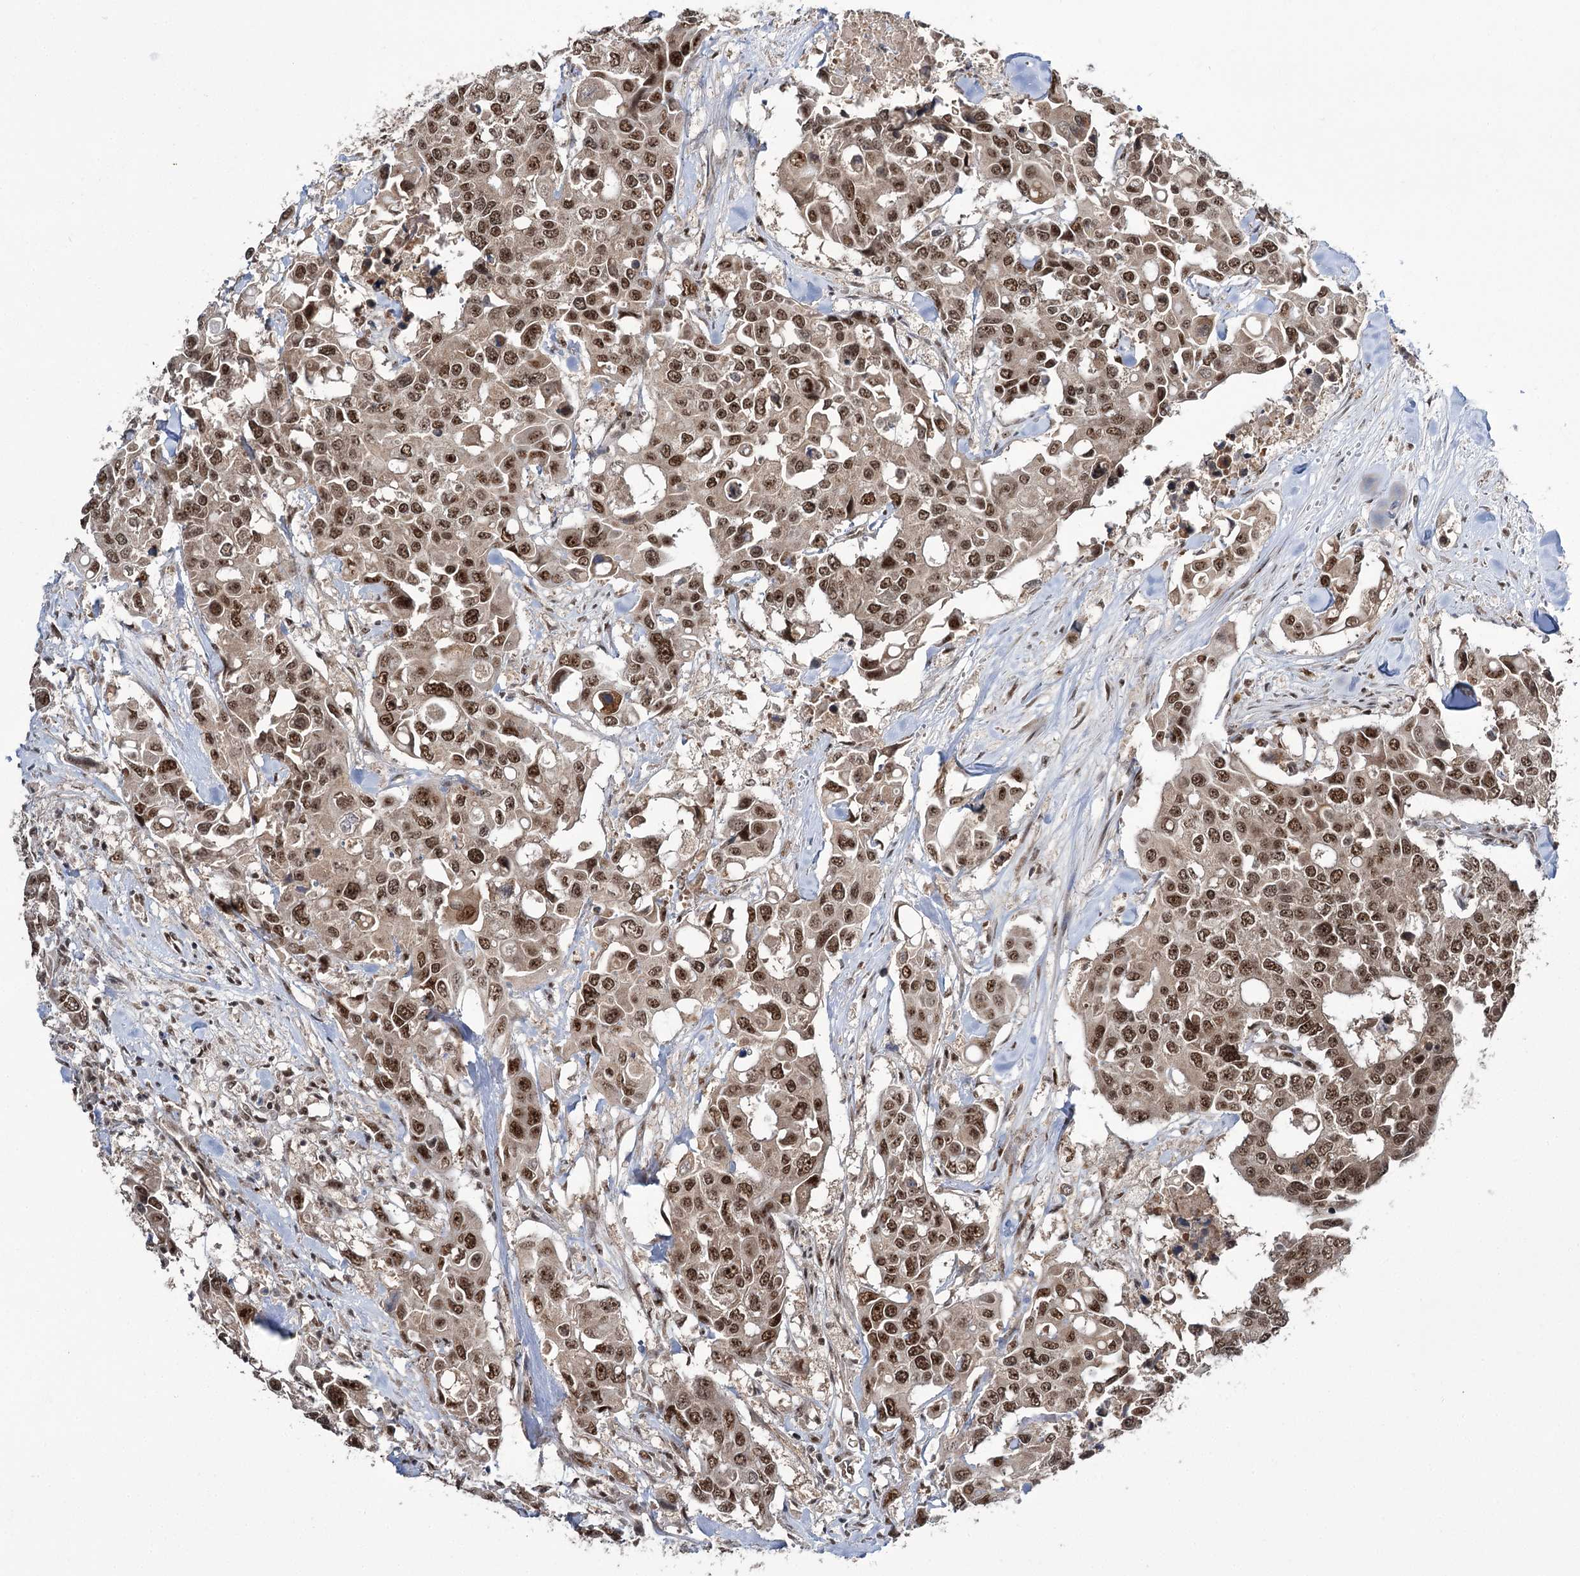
{"staining": {"intensity": "moderate", "quantity": ">75%", "location": "nuclear"}, "tissue": "colorectal cancer", "cell_type": "Tumor cells", "image_type": "cancer", "snomed": [{"axis": "morphology", "description": "Adenocarcinoma, NOS"}, {"axis": "topography", "description": "Colon"}], "caption": "Immunohistochemistry image of neoplastic tissue: human colorectal cancer stained using immunohistochemistry demonstrates medium levels of moderate protein expression localized specifically in the nuclear of tumor cells, appearing as a nuclear brown color.", "gene": "ERCC3", "patient": {"sex": "male", "age": 77}}